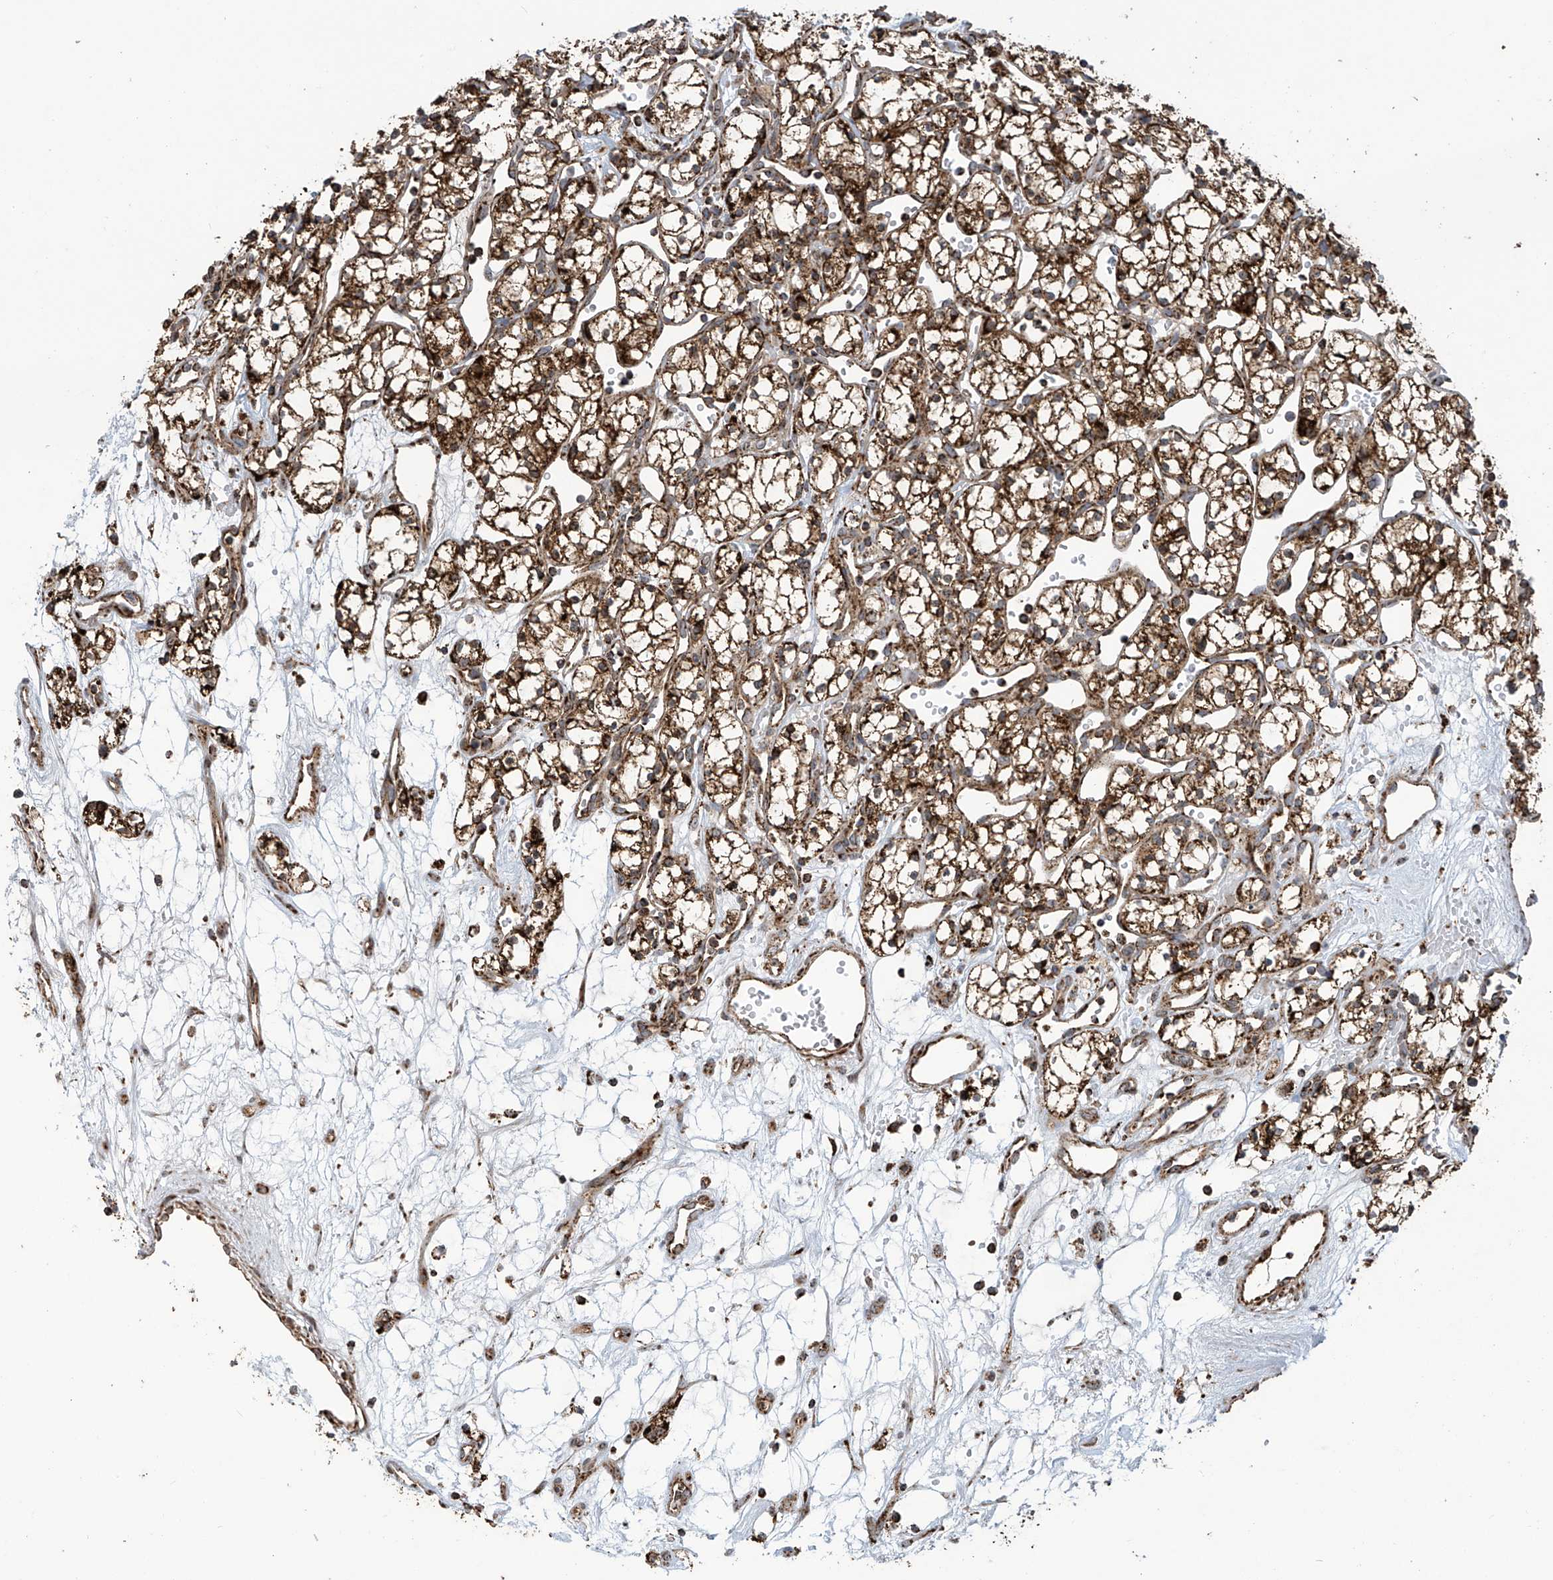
{"staining": {"intensity": "strong", "quantity": ">75%", "location": "cytoplasmic/membranous"}, "tissue": "renal cancer", "cell_type": "Tumor cells", "image_type": "cancer", "snomed": [{"axis": "morphology", "description": "Adenocarcinoma, NOS"}, {"axis": "topography", "description": "Kidney"}], "caption": "The immunohistochemical stain shows strong cytoplasmic/membranous expression in tumor cells of adenocarcinoma (renal) tissue.", "gene": "COX10", "patient": {"sex": "male", "age": 59}}